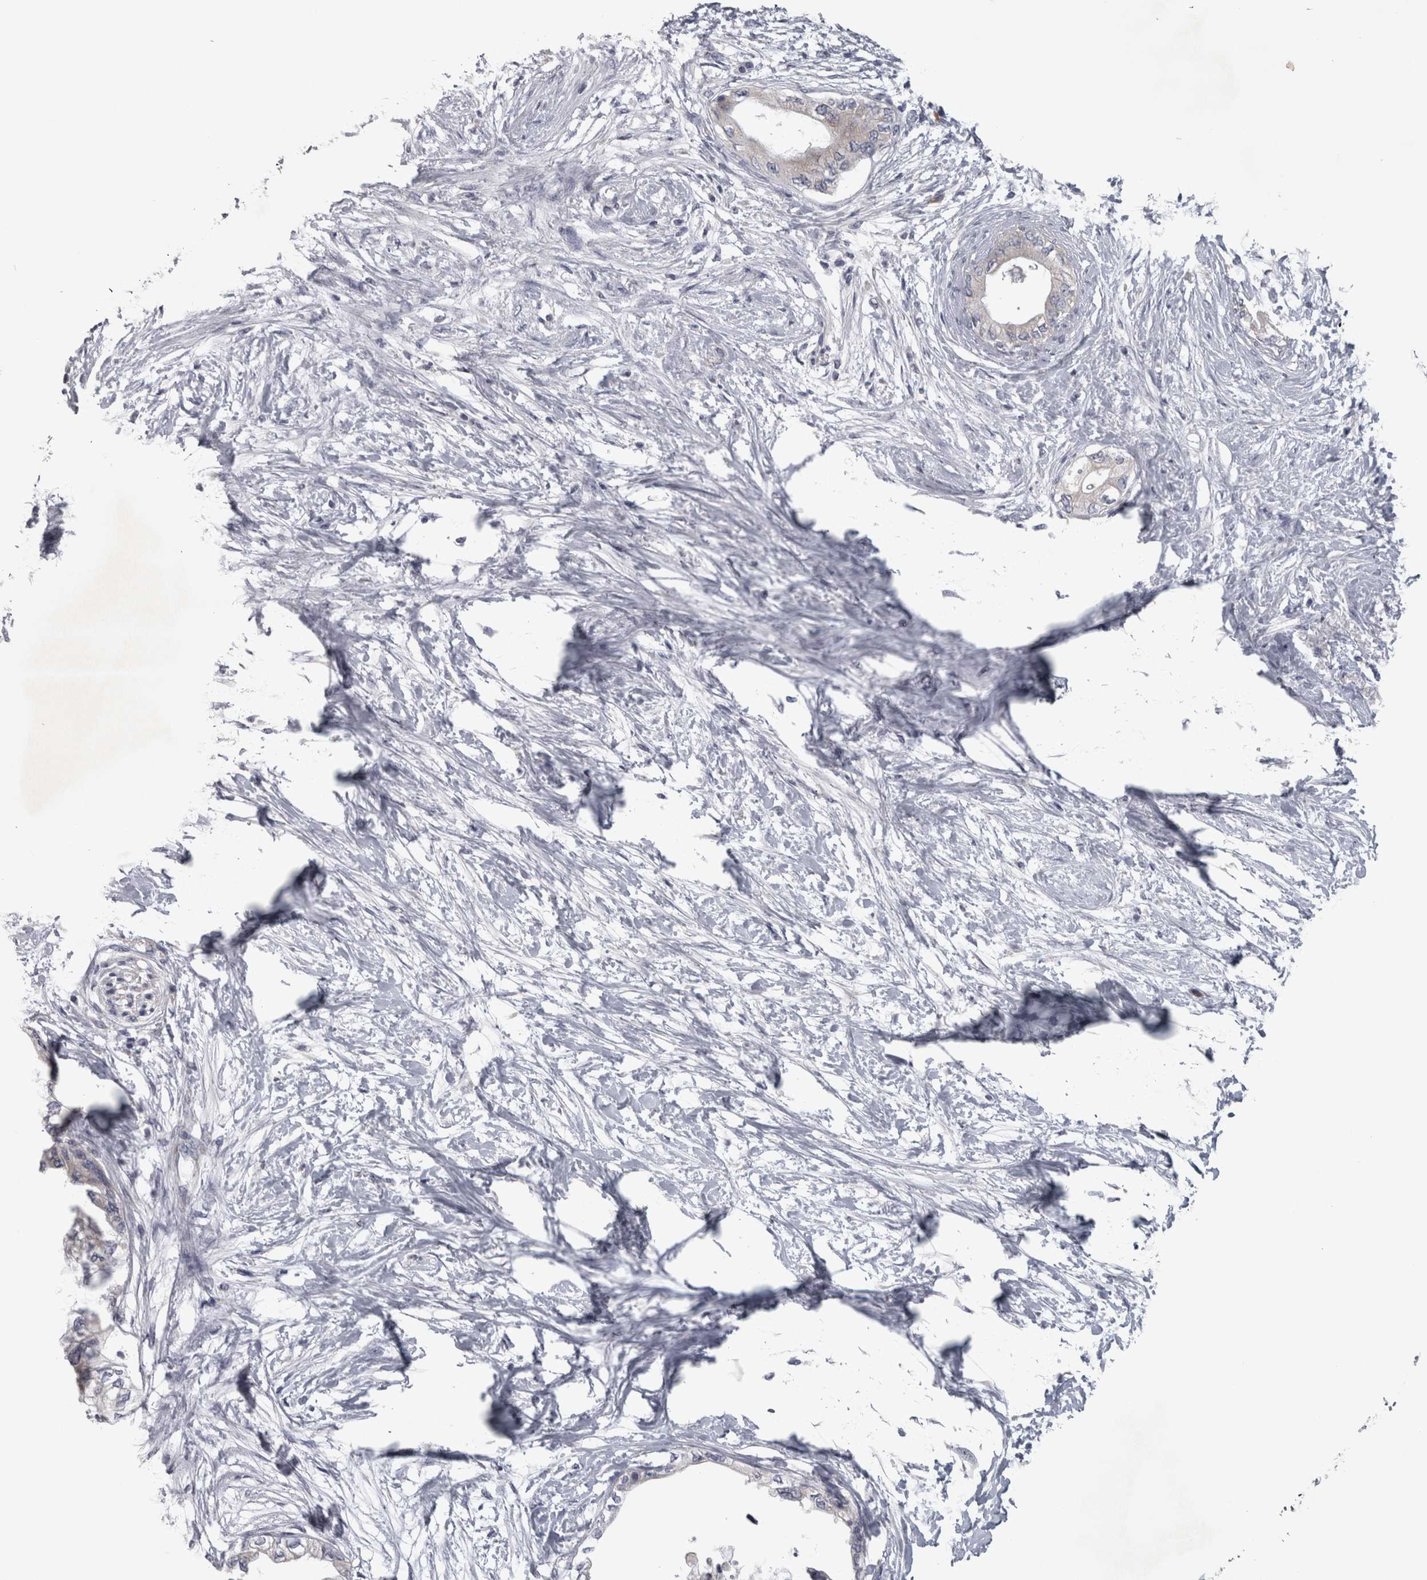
{"staining": {"intensity": "negative", "quantity": "none", "location": "none"}, "tissue": "pancreatic cancer", "cell_type": "Tumor cells", "image_type": "cancer", "snomed": [{"axis": "morphology", "description": "Normal tissue, NOS"}, {"axis": "morphology", "description": "Adenocarcinoma, NOS"}, {"axis": "topography", "description": "Pancreas"}, {"axis": "topography", "description": "Duodenum"}], "caption": "A high-resolution micrograph shows immunohistochemistry (IHC) staining of pancreatic adenocarcinoma, which exhibits no significant positivity in tumor cells.", "gene": "DBT", "patient": {"sex": "female", "age": 60}}